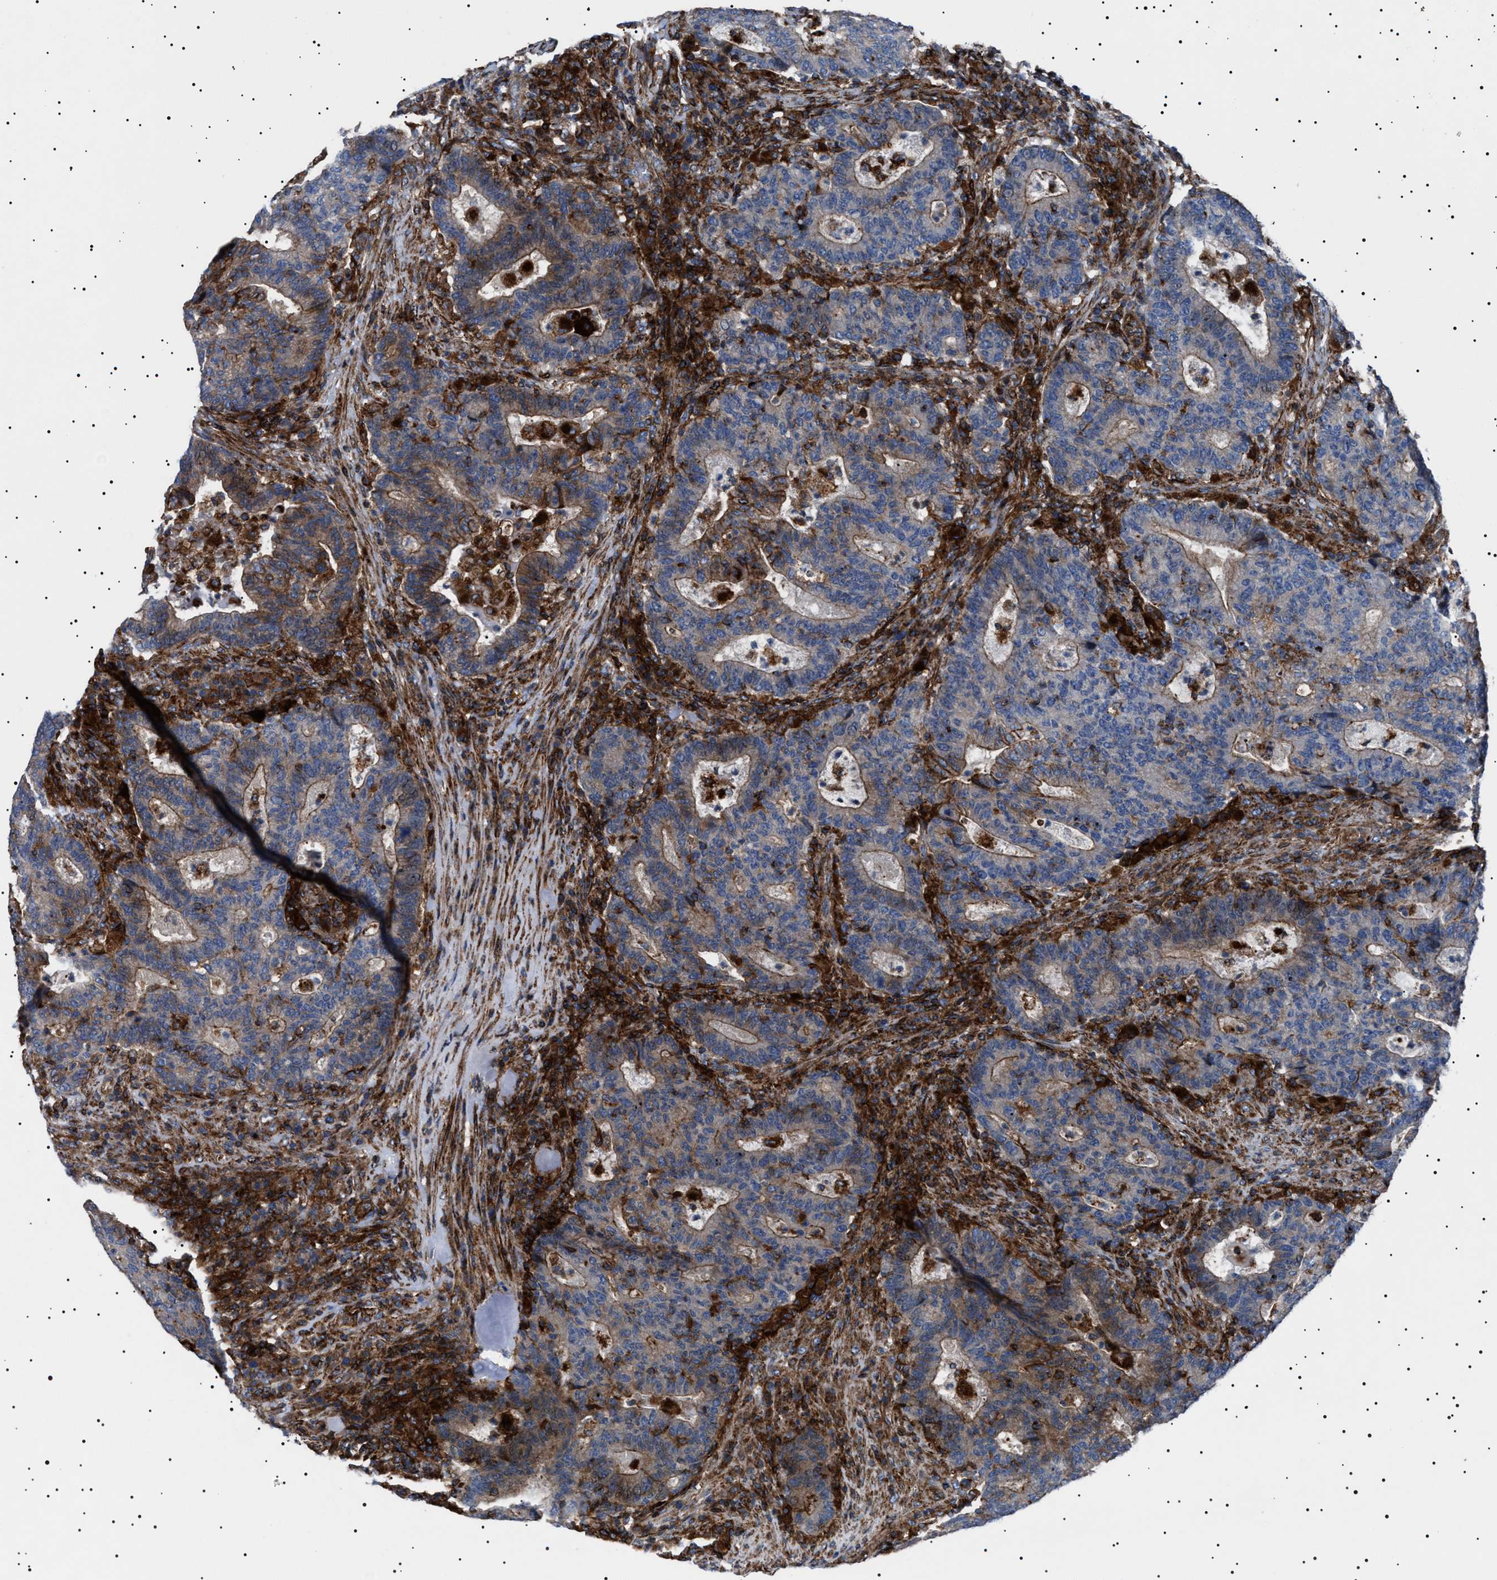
{"staining": {"intensity": "moderate", "quantity": "25%-75%", "location": "cytoplasmic/membranous"}, "tissue": "colorectal cancer", "cell_type": "Tumor cells", "image_type": "cancer", "snomed": [{"axis": "morphology", "description": "Adenocarcinoma, NOS"}, {"axis": "topography", "description": "Colon"}], "caption": "This histopathology image displays colorectal cancer (adenocarcinoma) stained with immunohistochemistry (IHC) to label a protein in brown. The cytoplasmic/membranous of tumor cells show moderate positivity for the protein. Nuclei are counter-stained blue.", "gene": "NEU1", "patient": {"sex": "female", "age": 75}}